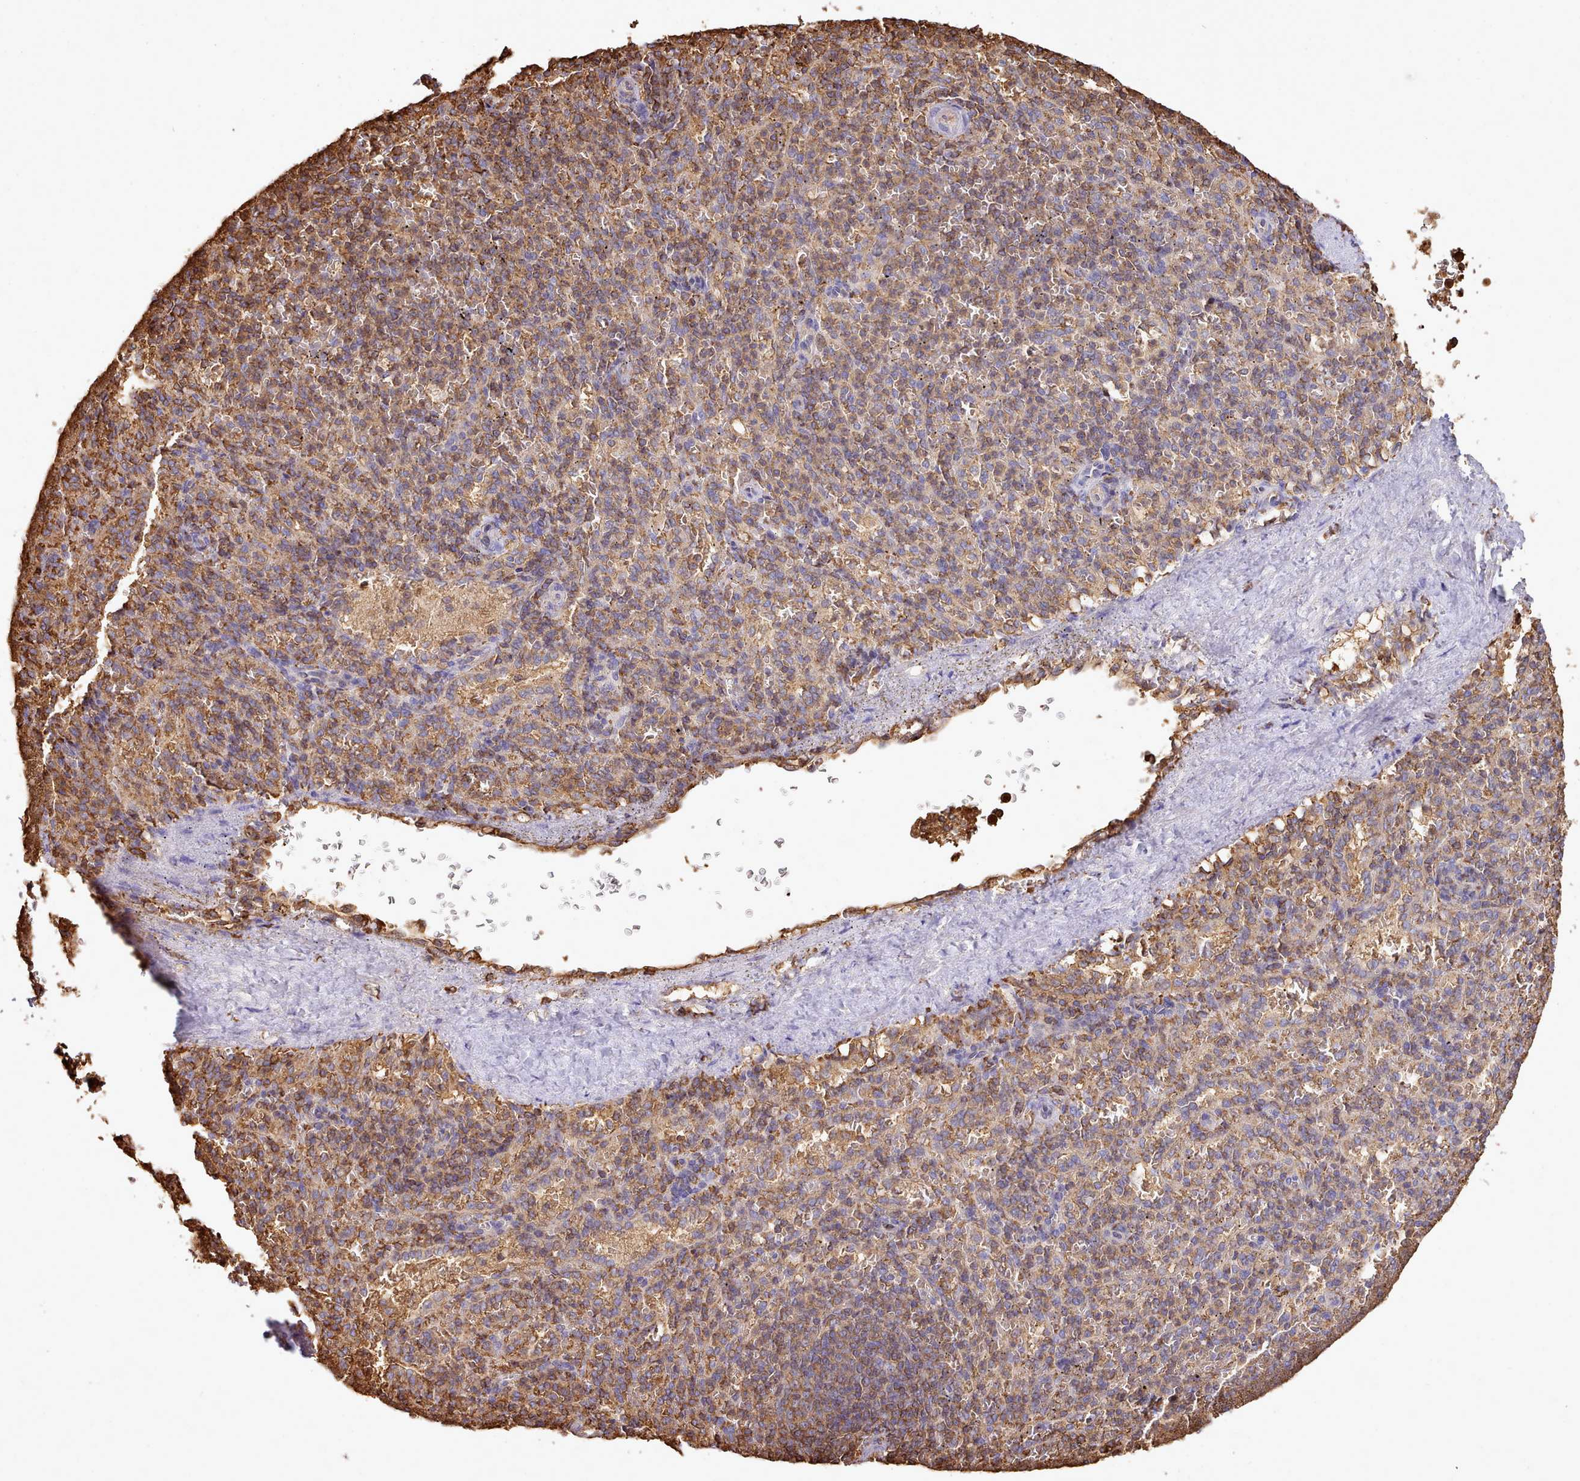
{"staining": {"intensity": "moderate", "quantity": "25%-75%", "location": "cytoplasmic/membranous"}, "tissue": "spleen", "cell_type": "Cells in red pulp", "image_type": "normal", "snomed": [{"axis": "morphology", "description": "Normal tissue, NOS"}, {"axis": "topography", "description": "Spleen"}], "caption": "Normal spleen exhibits moderate cytoplasmic/membranous expression in about 25%-75% of cells in red pulp, visualized by immunohistochemistry.", "gene": "CAPZA1", "patient": {"sex": "female", "age": 21}}